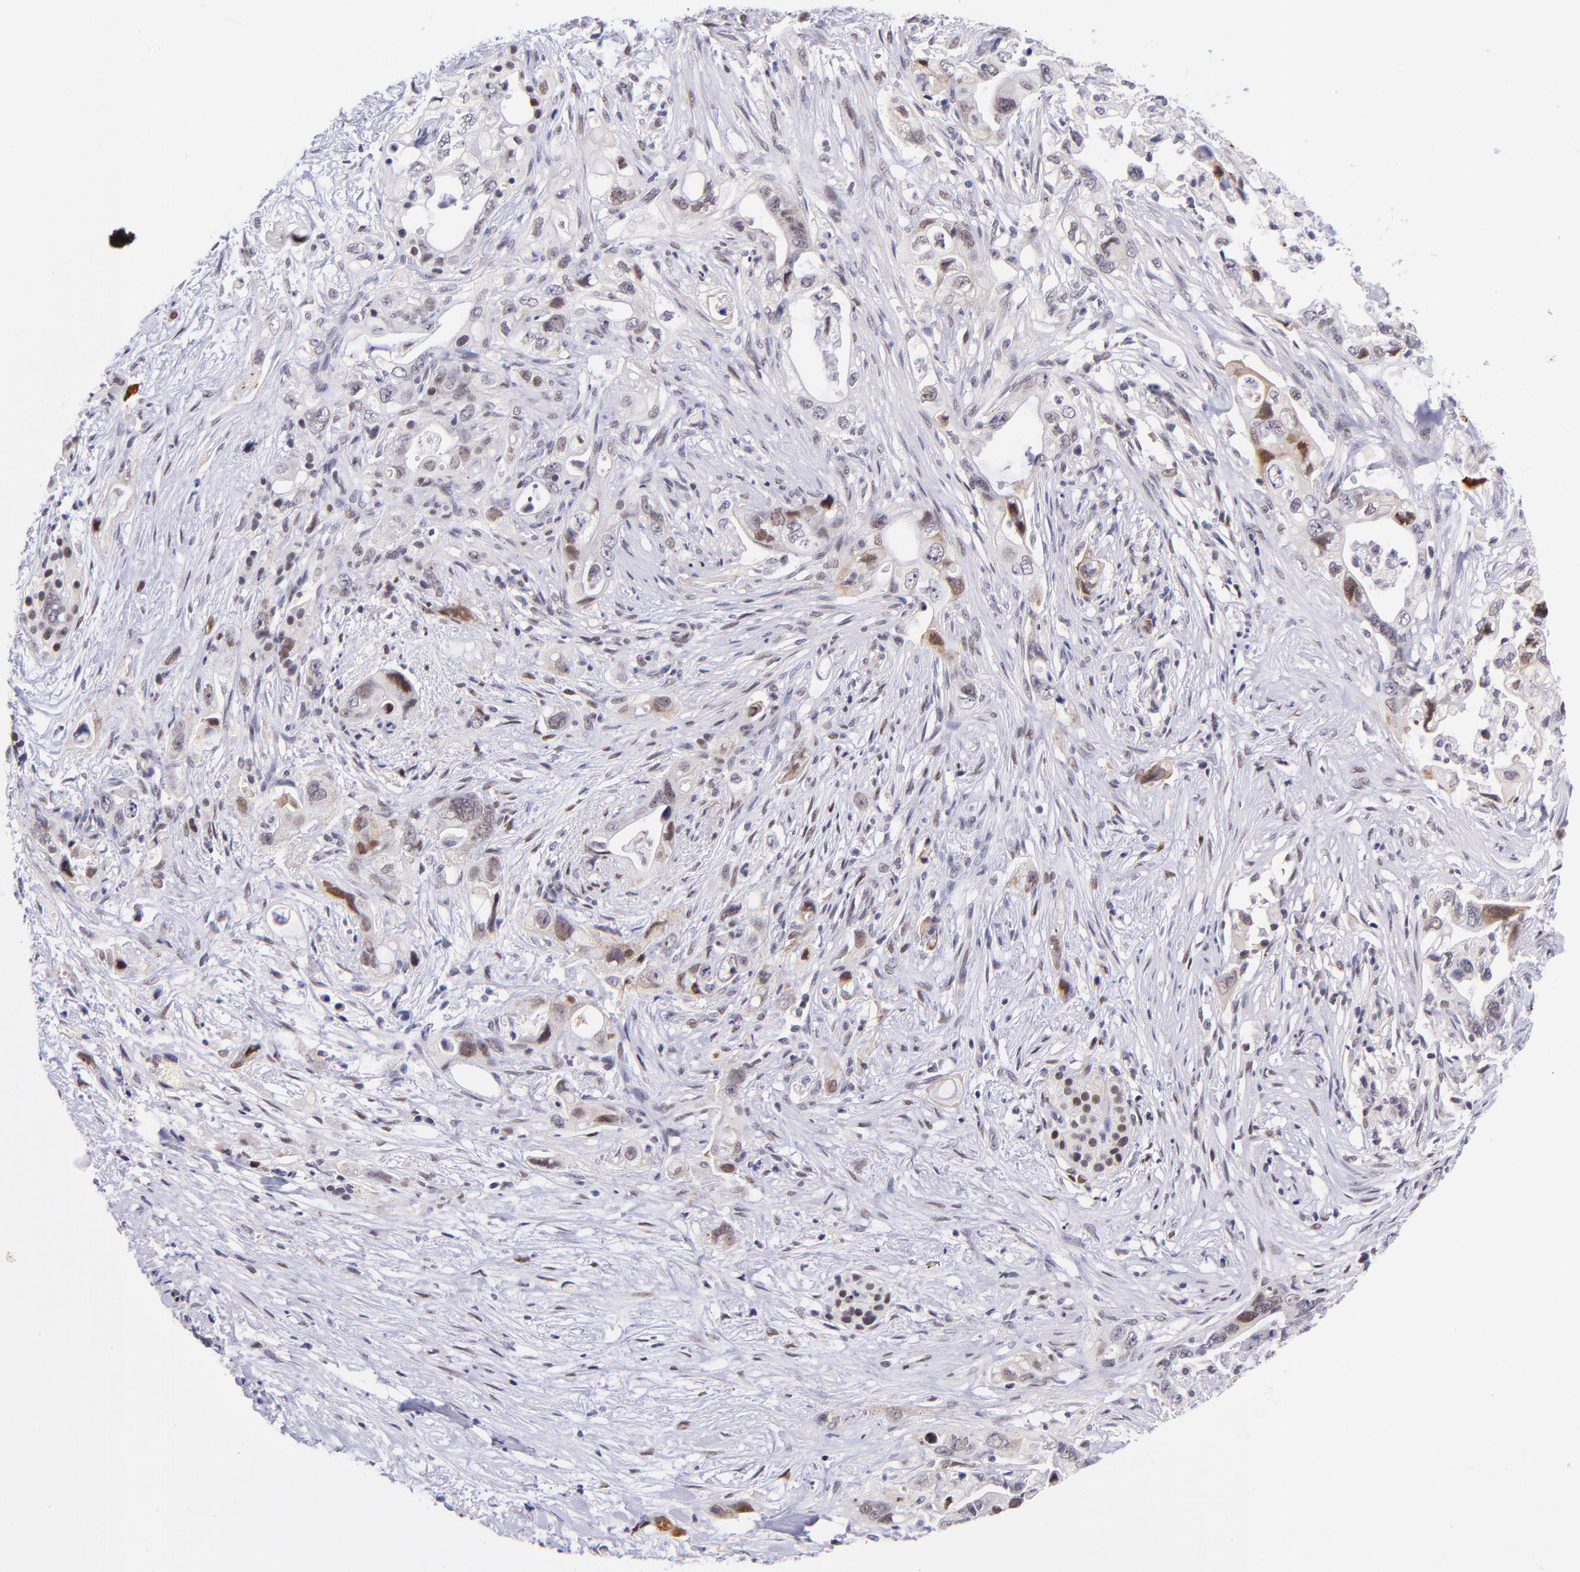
{"staining": {"intensity": "weak", "quantity": "25%-75%", "location": "nuclear"}, "tissue": "pancreatic cancer", "cell_type": "Tumor cells", "image_type": "cancer", "snomed": [{"axis": "morphology", "description": "Normal tissue, NOS"}, {"axis": "topography", "description": "Pancreas"}], "caption": "The histopathology image demonstrates immunohistochemical staining of pancreatic cancer. There is weak nuclear positivity is present in approximately 25%-75% of tumor cells.", "gene": "SOX6", "patient": {"sex": "male", "age": 42}}